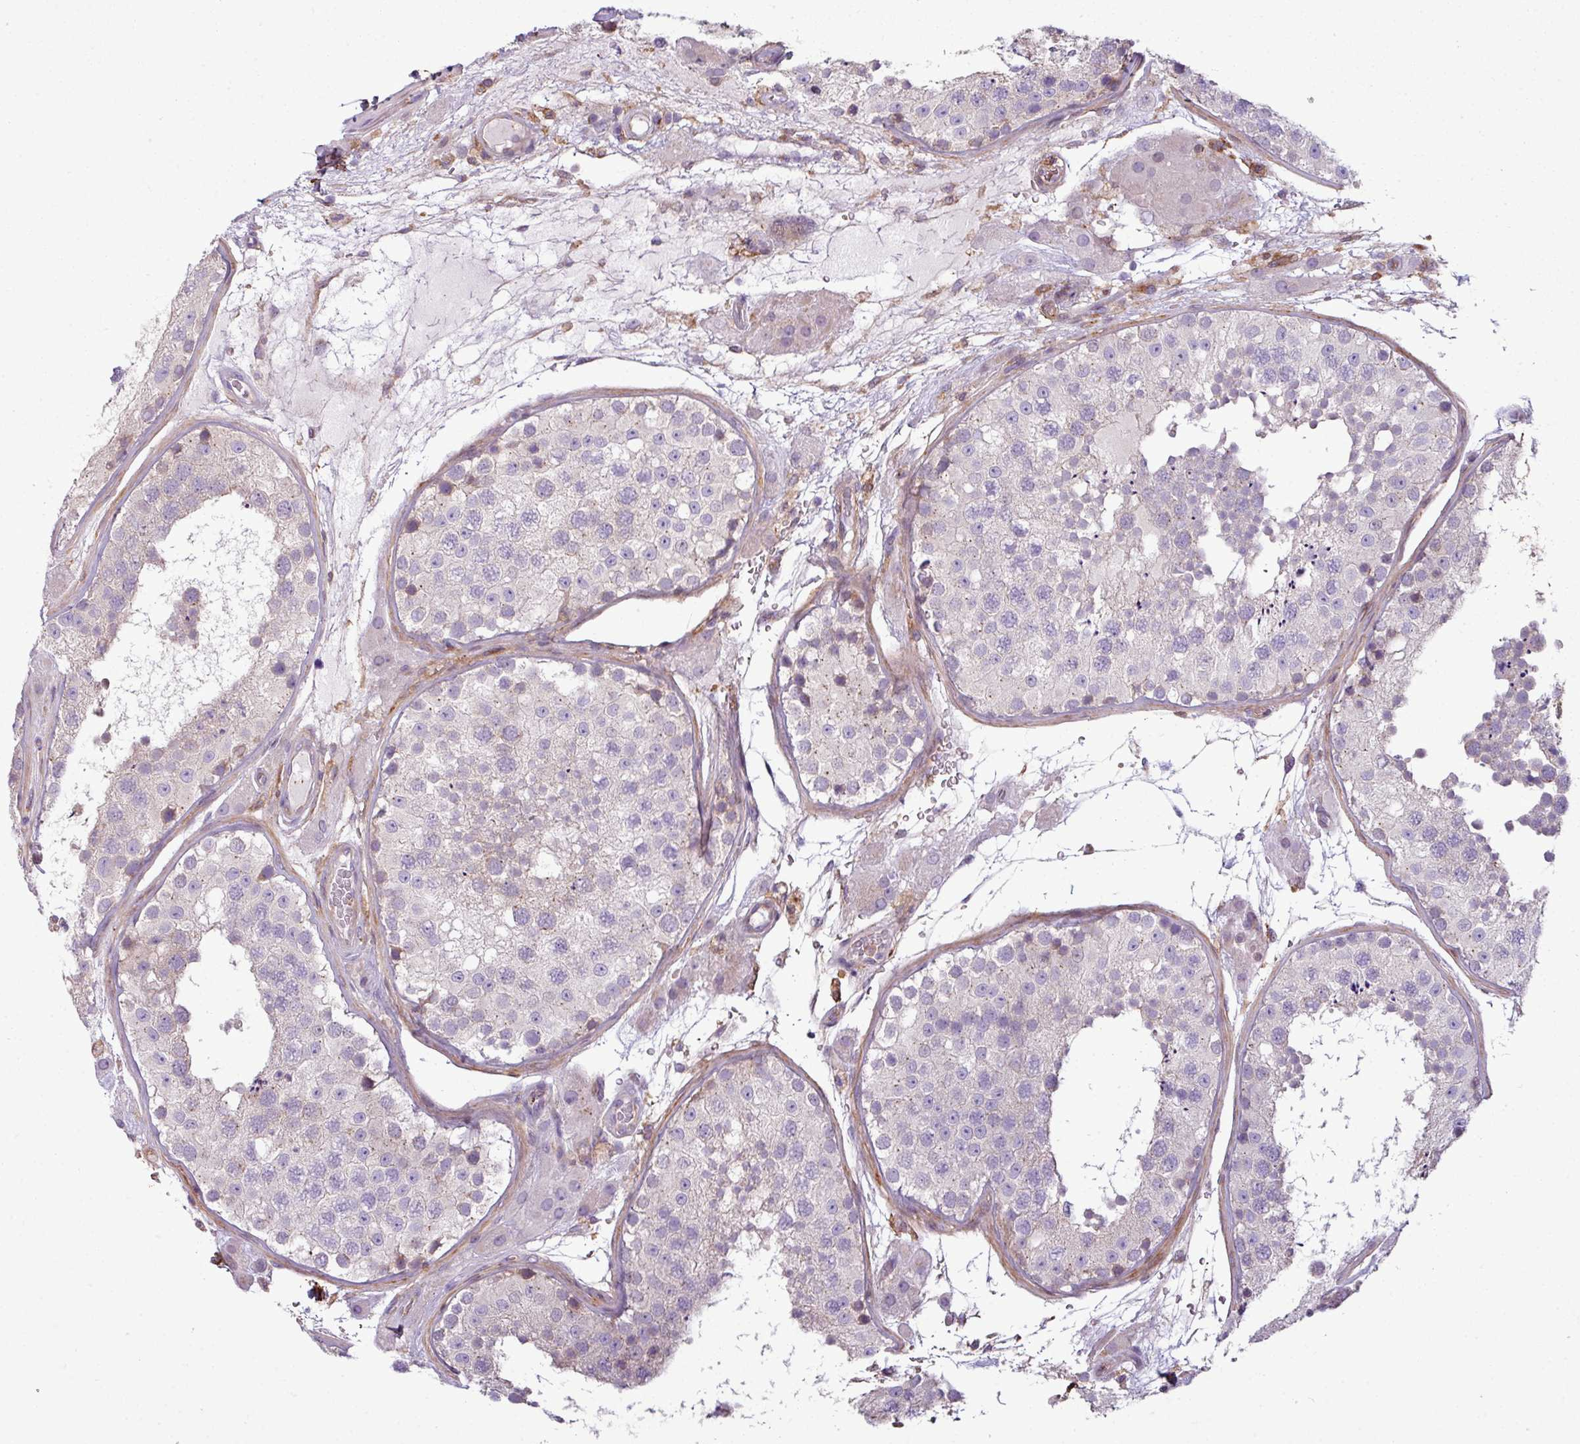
{"staining": {"intensity": "negative", "quantity": "none", "location": "none"}, "tissue": "testis", "cell_type": "Cells in seminiferous ducts", "image_type": "normal", "snomed": [{"axis": "morphology", "description": "Normal tissue, NOS"}, {"axis": "topography", "description": "Testis"}], "caption": "The image displays no staining of cells in seminiferous ducts in normal testis.", "gene": "COL8A1", "patient": {"sex": "male", "age": 26}}